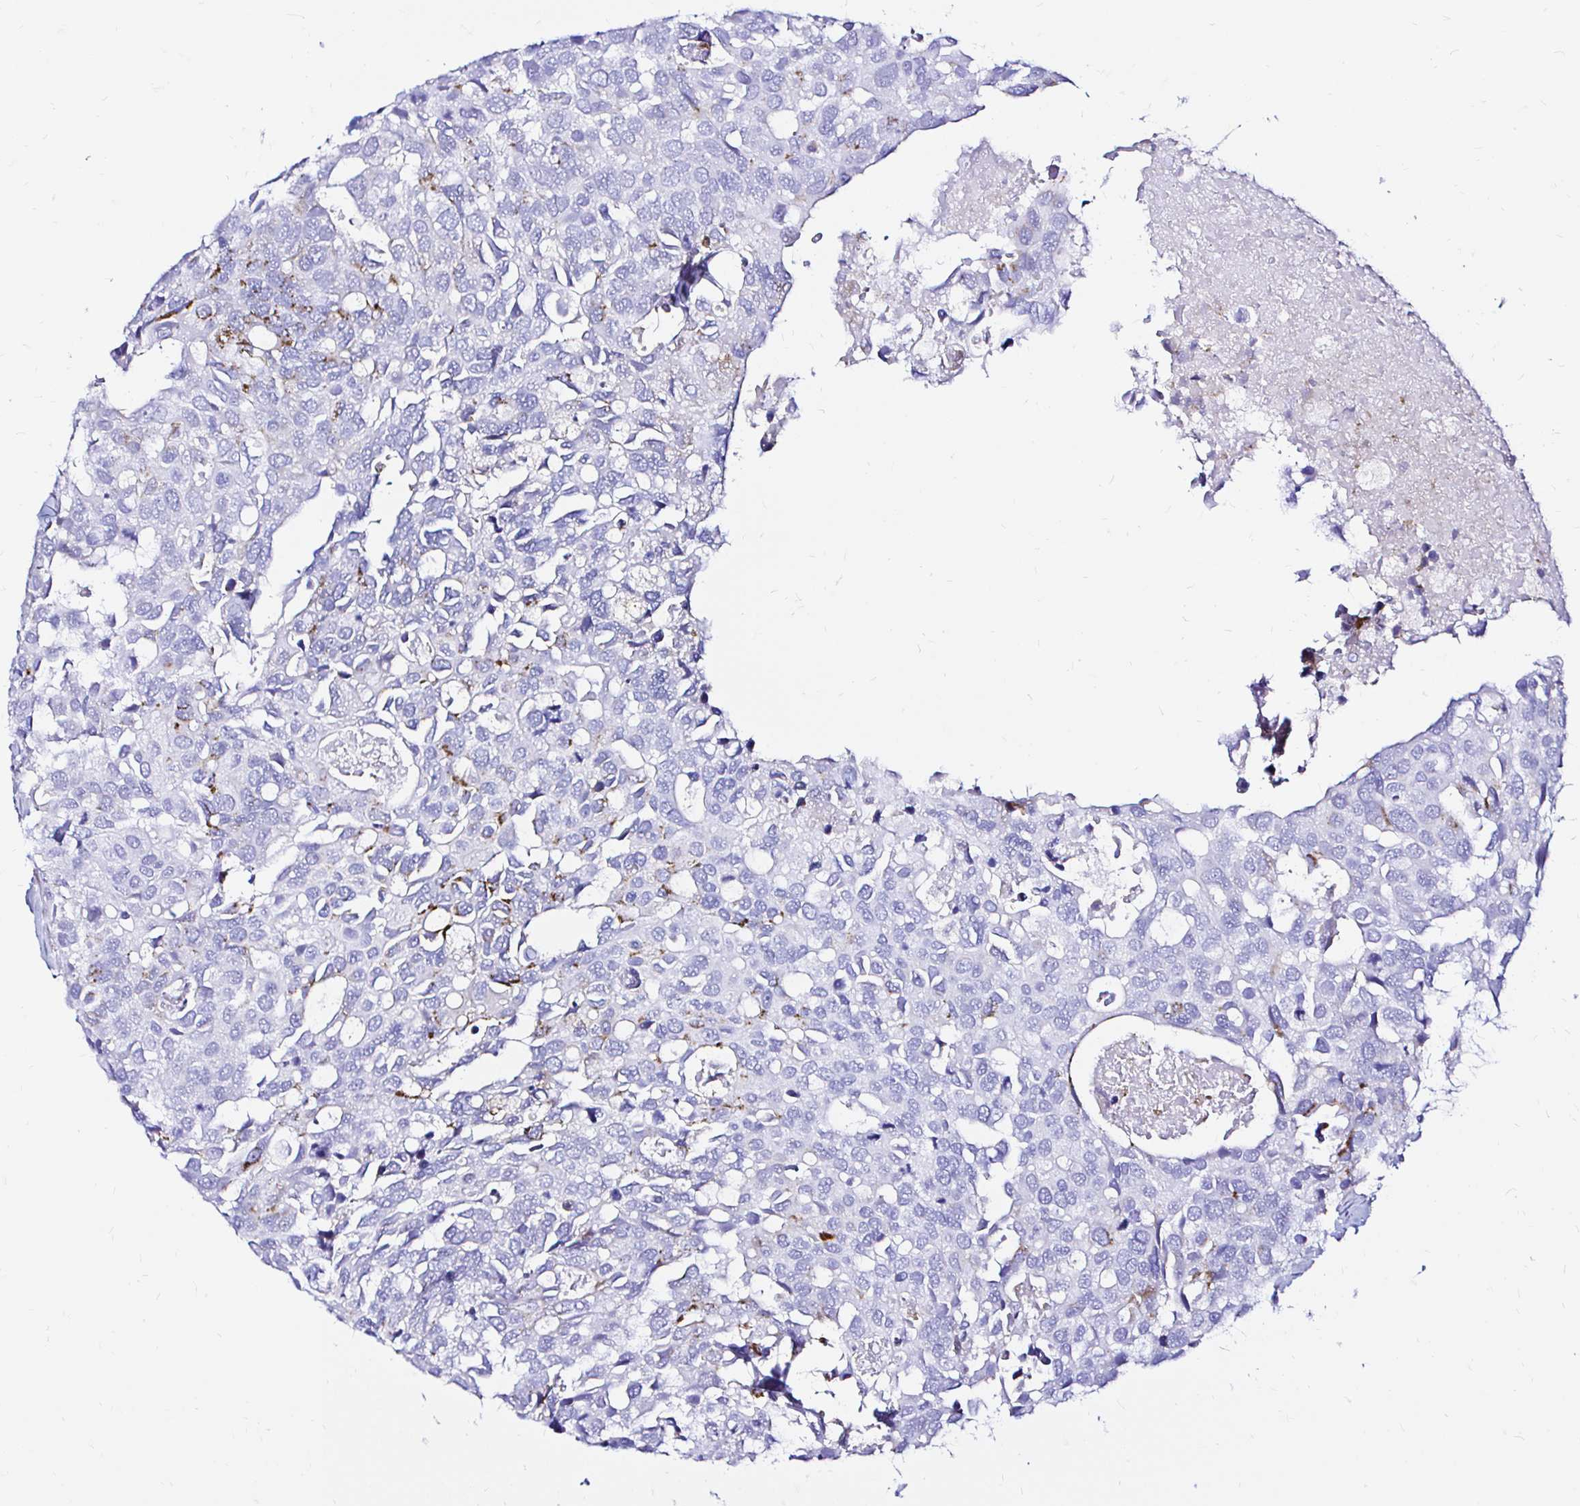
{"staining": {"intensity": "moderate", "quantity": "<25%", "location": "cytoplasmic/membranous"}, "tissue": "breast cancer", "cell_type": "Tumor cells", "image_type": "cancer", "snomed": [{"axis": "morphology", "description": "Duct carcinoma"}, {"axis": "topography", "description": "Breast"}], "caption": "Tumor cells reveal low levels of moderate cytoplasmic/membranous staining in about <25% of cells in human breast cancer (infiltrating ductal carcinoma).", "gene": "ZNF432", "patient": {"sex": "female", "age": 83}}